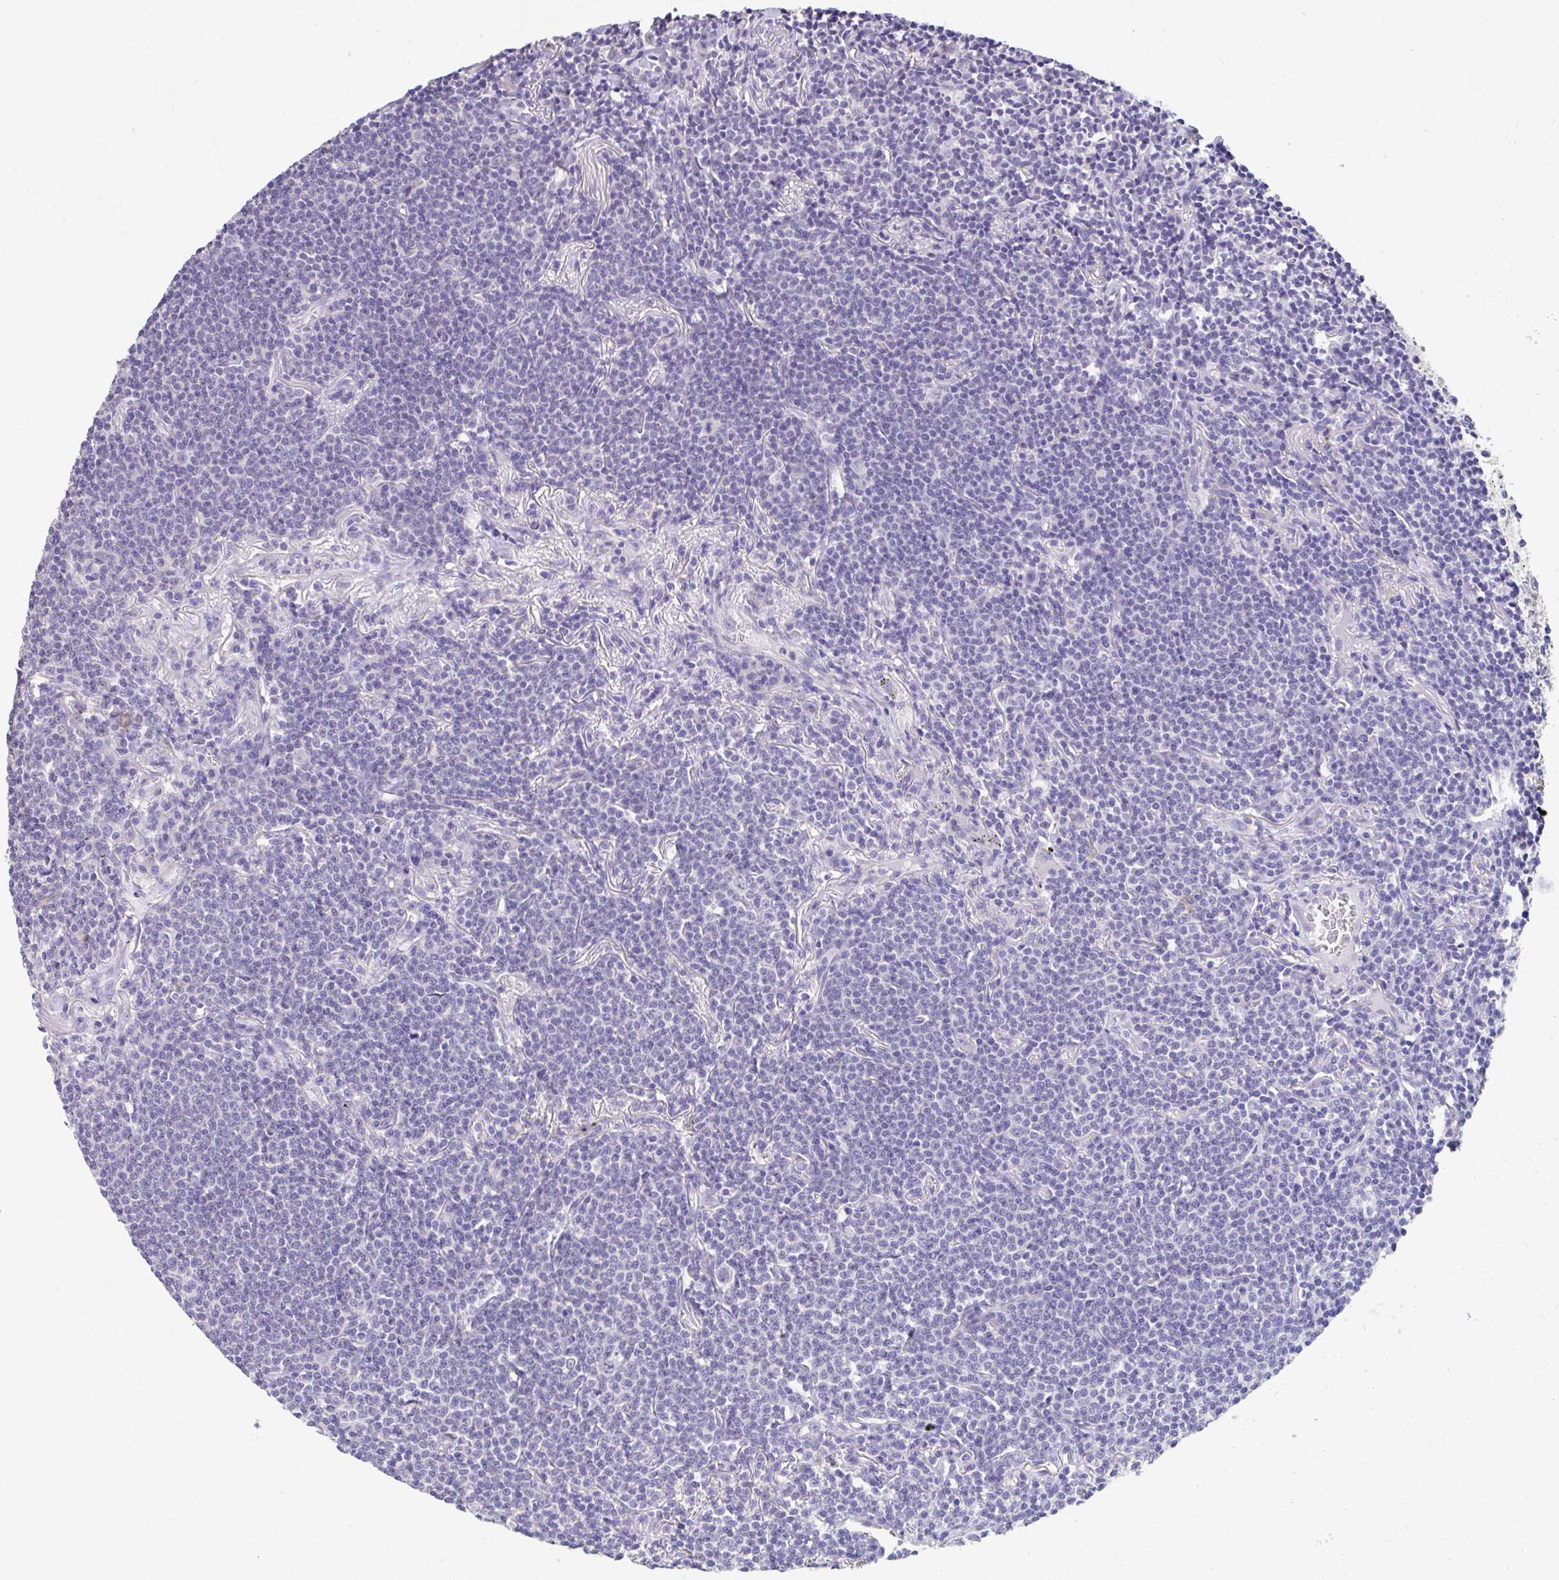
{"staining": {"intensity": "negative", "quantity": "none", "location": "none"}, "tissue": "lymphoma", "cell_type": "Tumor cells", "image_type": "cancer", "snomed": [{"axis": "morphology", "description": "Malignant lymphoma, non-Hodgkin's type, Low grade"}, {"axis": "topography", "description": "Lung"}], "caption": "Immunohistochemistry (IHC) of lymphoma displays no positivity in tumor cells.", "gene": "GPR162", "patient": {"sex": "female", "age": 71}}